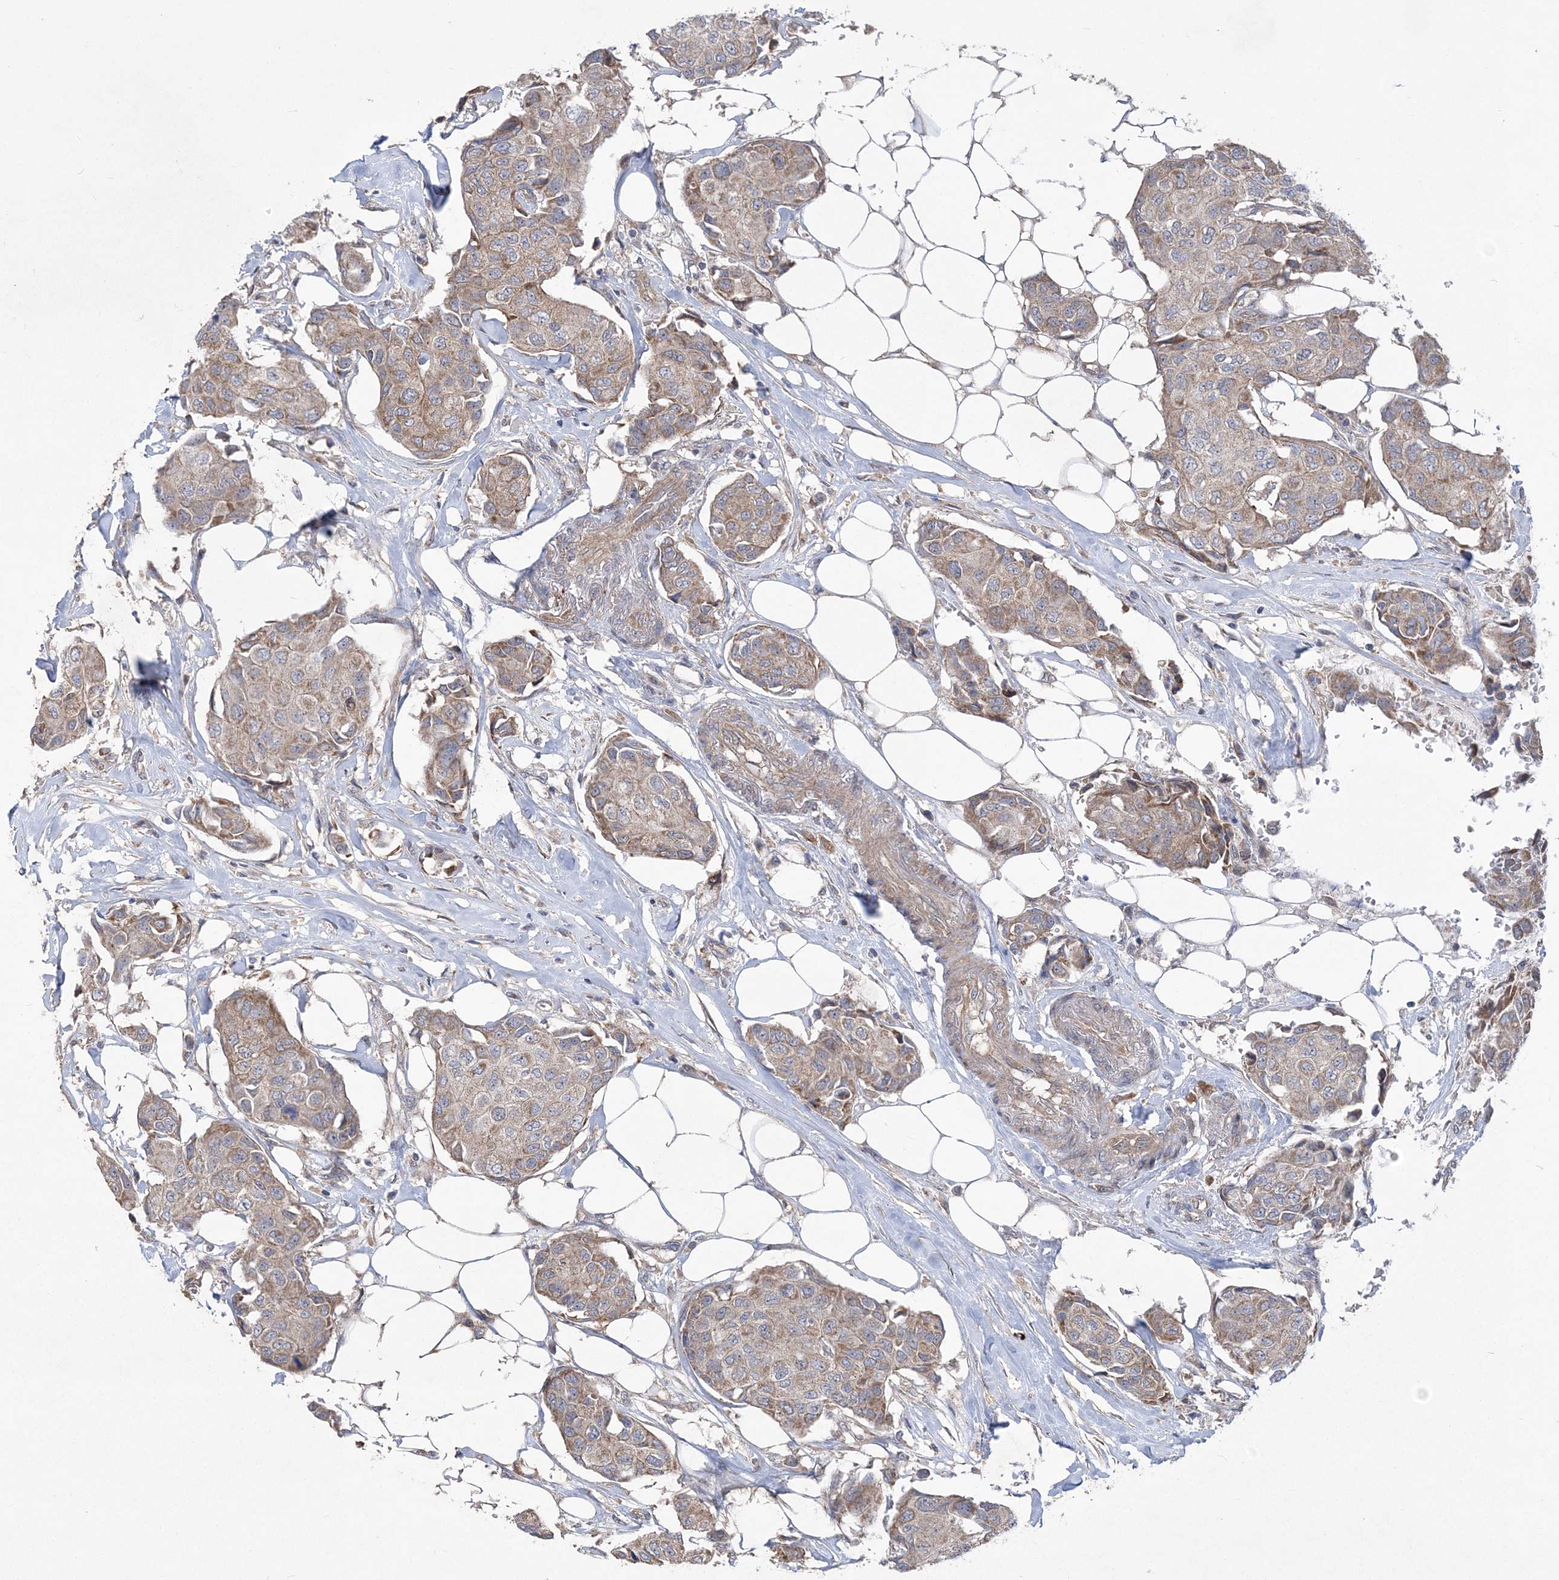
{"staining": {"intensity": "weak", "quantity": "25%-75%", "location": "cytoplasmic/membranous"}, "tissue": "breast cancer", "cell_type": "Tumor cells", "image_type": "cancer", "snomed": [{"axis": "morphology", "description": "Duct carcinoma"}, {"axis": "topography", "description": "Breast"}], "caption": "A photomicrograph of breast infiltrating ductal carcinoma stained for a protein displays weak cytoplasmic/membranous brown staining in tumor cells. Nuclei are stained in blue.", "gene": "MTRF1L", "patient": {"sex": "female", "age": 80}}